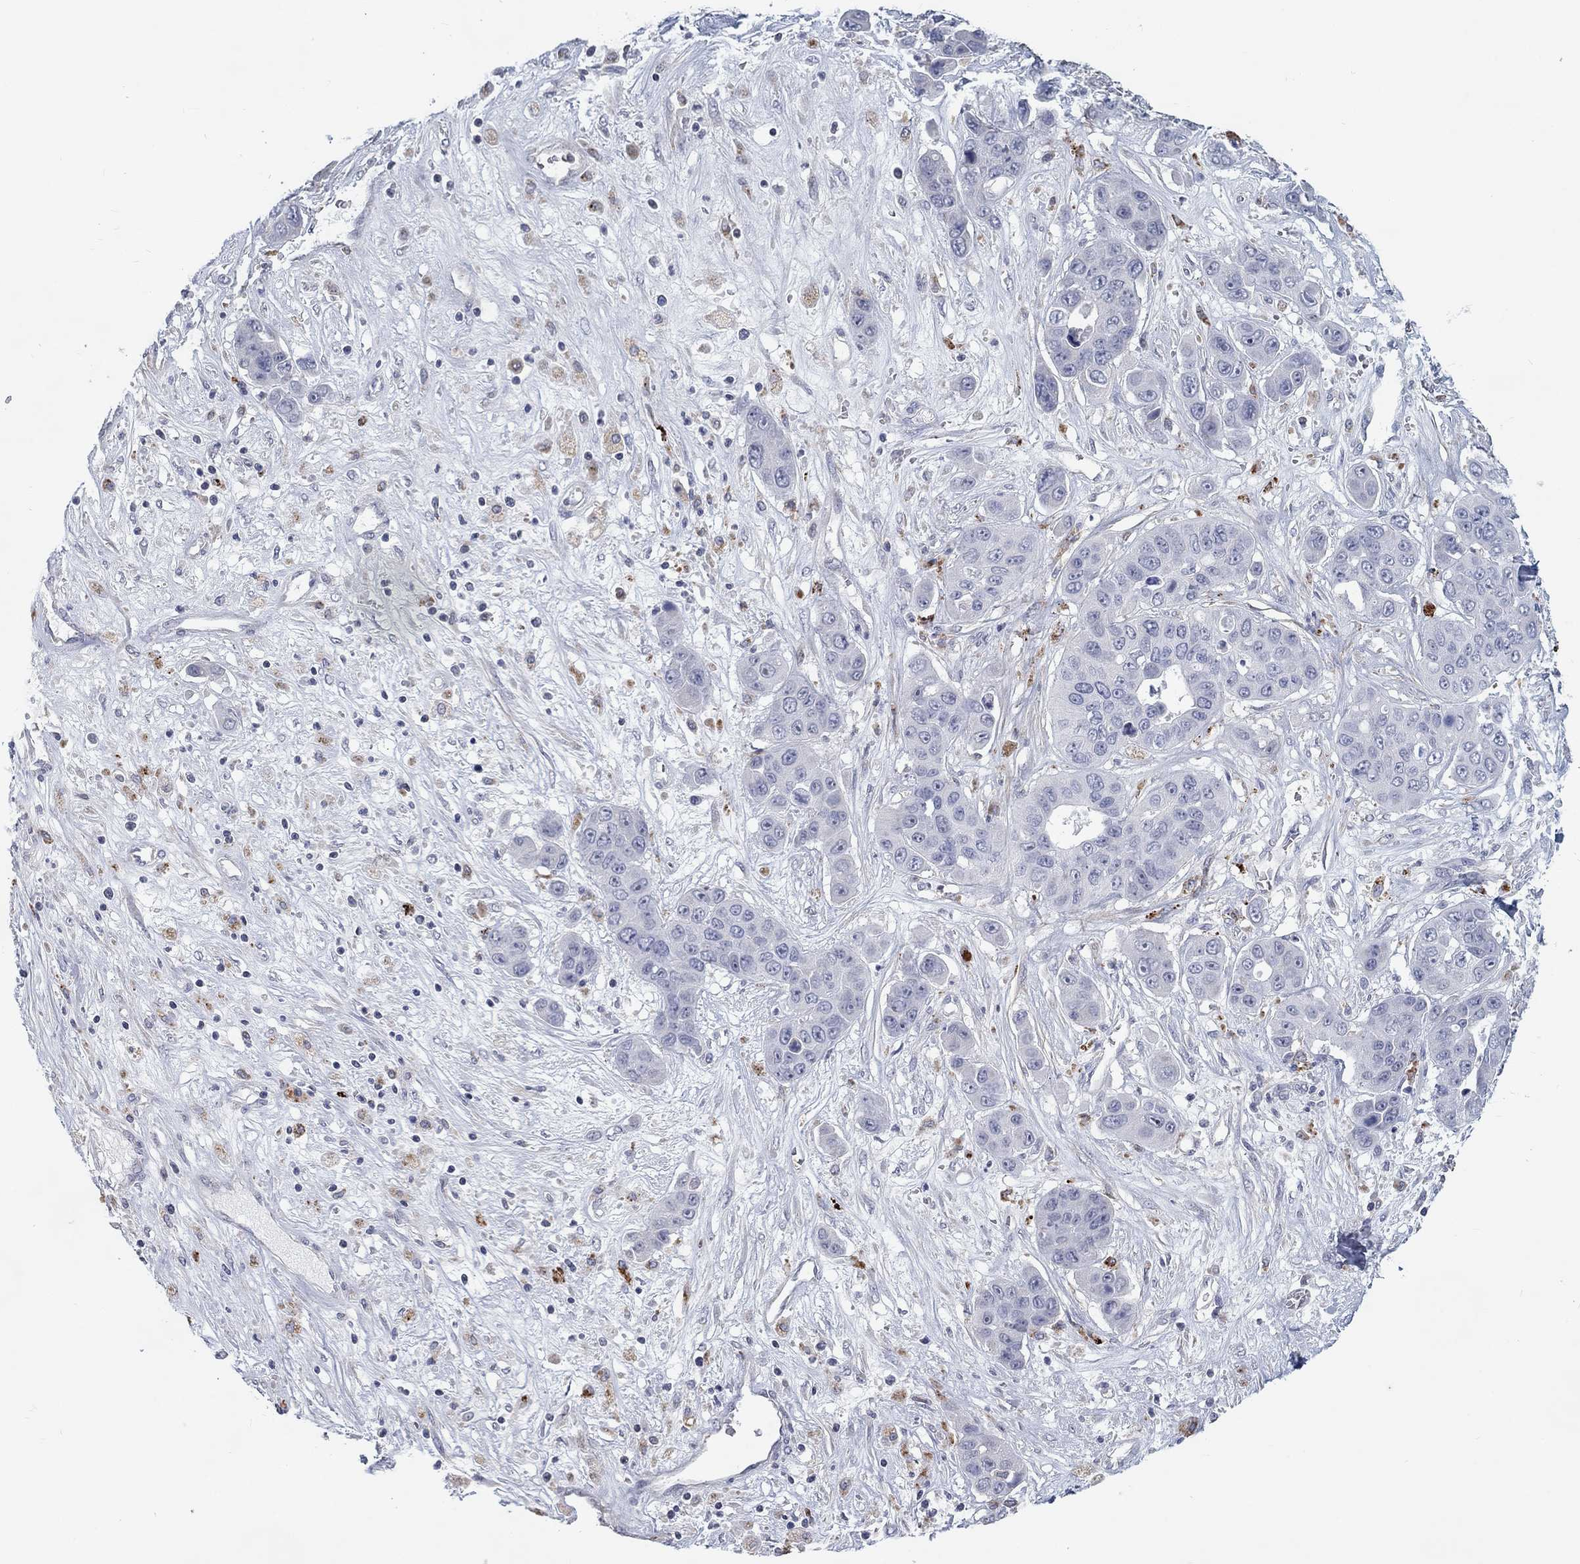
{"staining": {"intensity": "negative", "quantity": "none", "location": "none"}, "tissue": "liver cancer", "cell_type": "Tumor cells", "image_type": "cancer", "snomed": [{"axis": "morphology", "description": "Cholangiocarcinoma"}, {"axis": "topography", "description": "Liver"}], "caption": "DAB immunohistochemical staining of human liver cancer displays no significant positivity in tumor cells.", "gene": "MTSS2", "patient": {"sex": "female", "age": 52}}